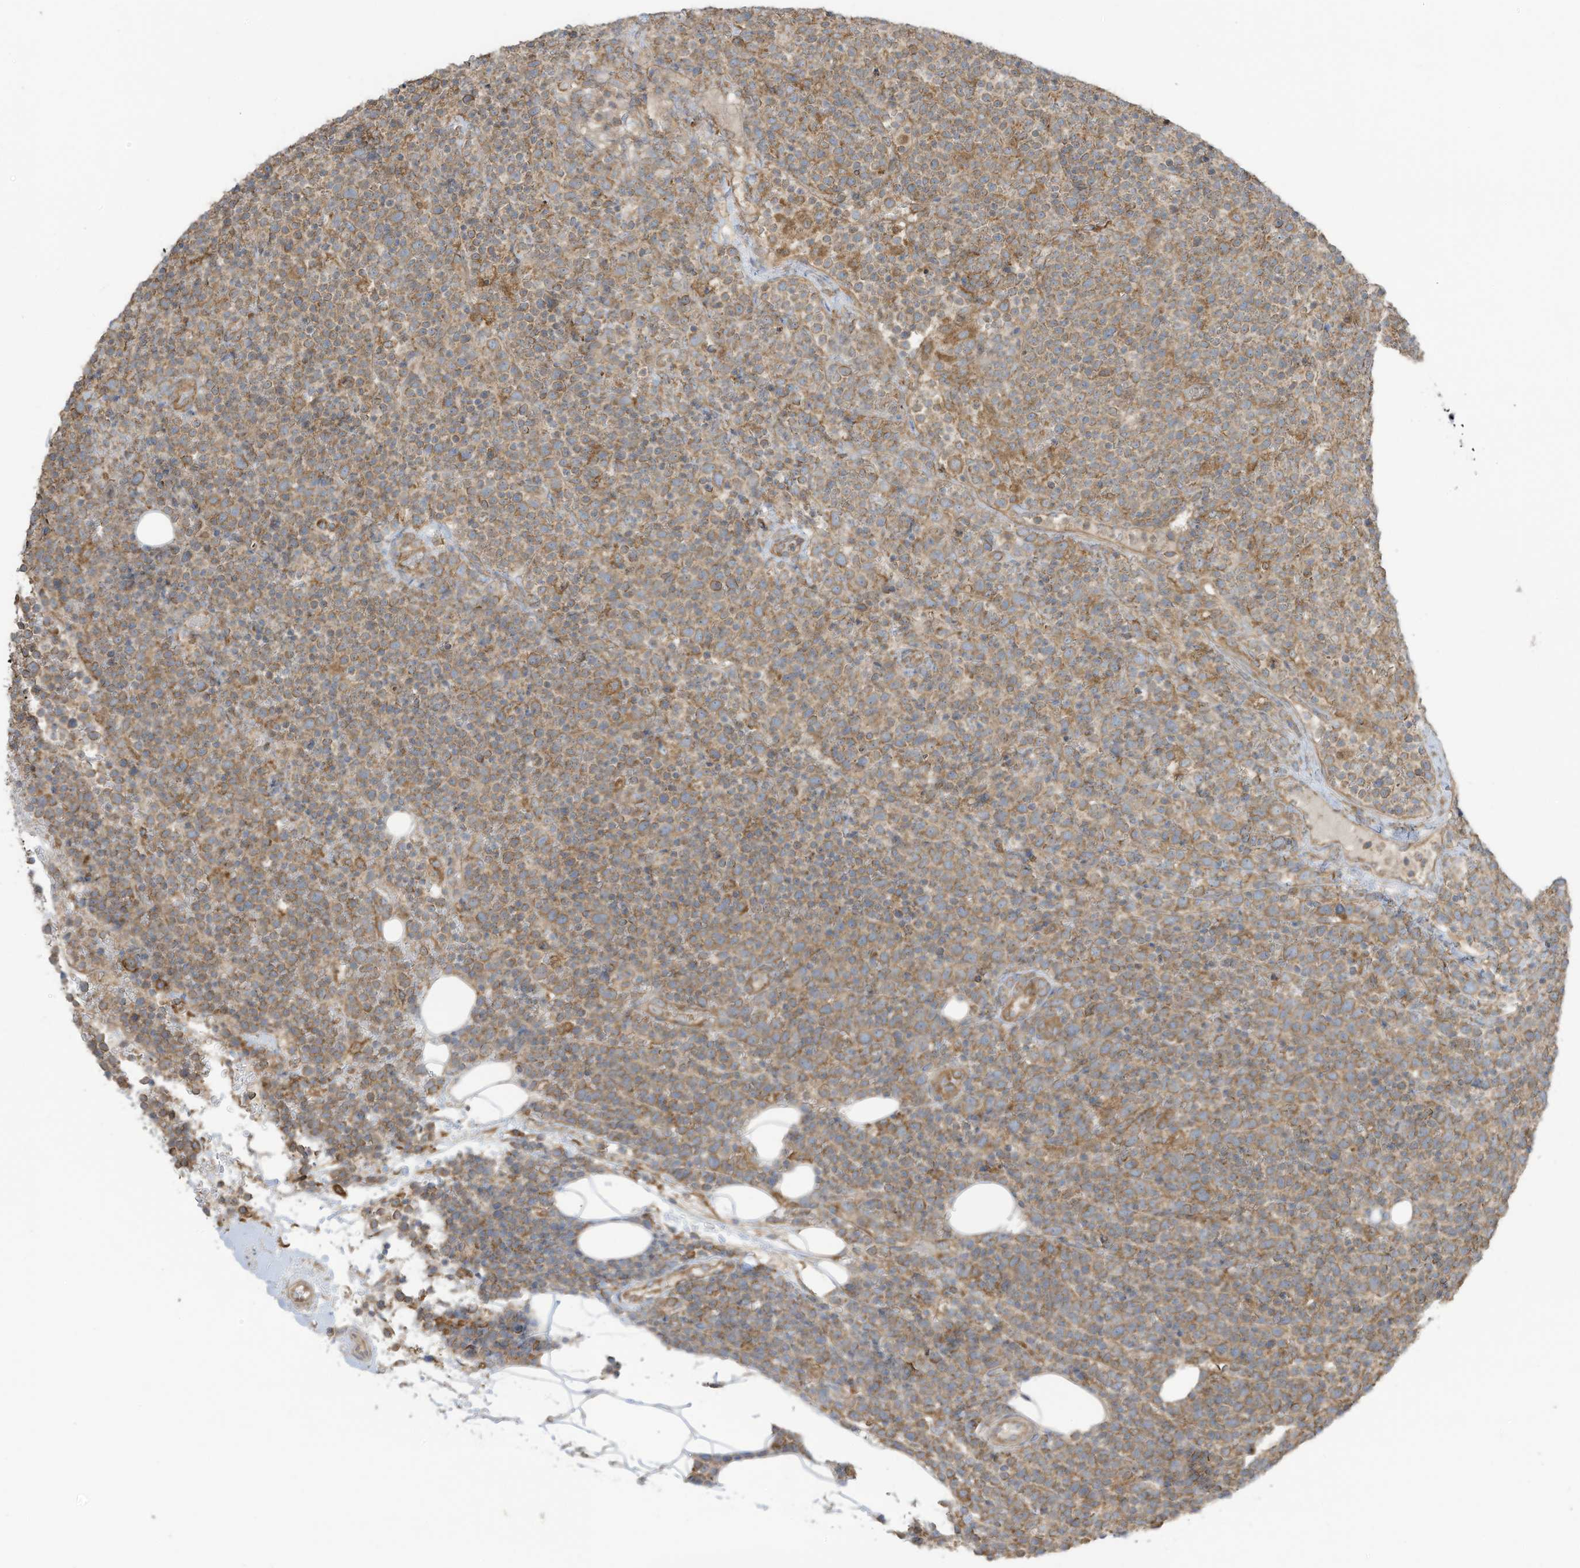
{"staining": {"intensity": "moderate", "quantity": ">75%", "location": "cytoplasmic/membranous"}, "tissue": "lymphoma", "cell_type": "Tumor cells", "image_type": "cancer", "snomed": [{"axis": "morphology", "description": "Malignant lymphoma, non-Hodgkin's type, High grade"}, {"axis": "topography", "description": "Lymph node"}], "caption": "About >75% of tumor cells in human high-grade malignant lymphoma, non-Hodgkin's type reveal moderate cytoplasmic/membranous protein staining as visualized by brown immunohistochemical staining.", "gene": "CGAS", "patient": {"sex": "male", "age": 61}}